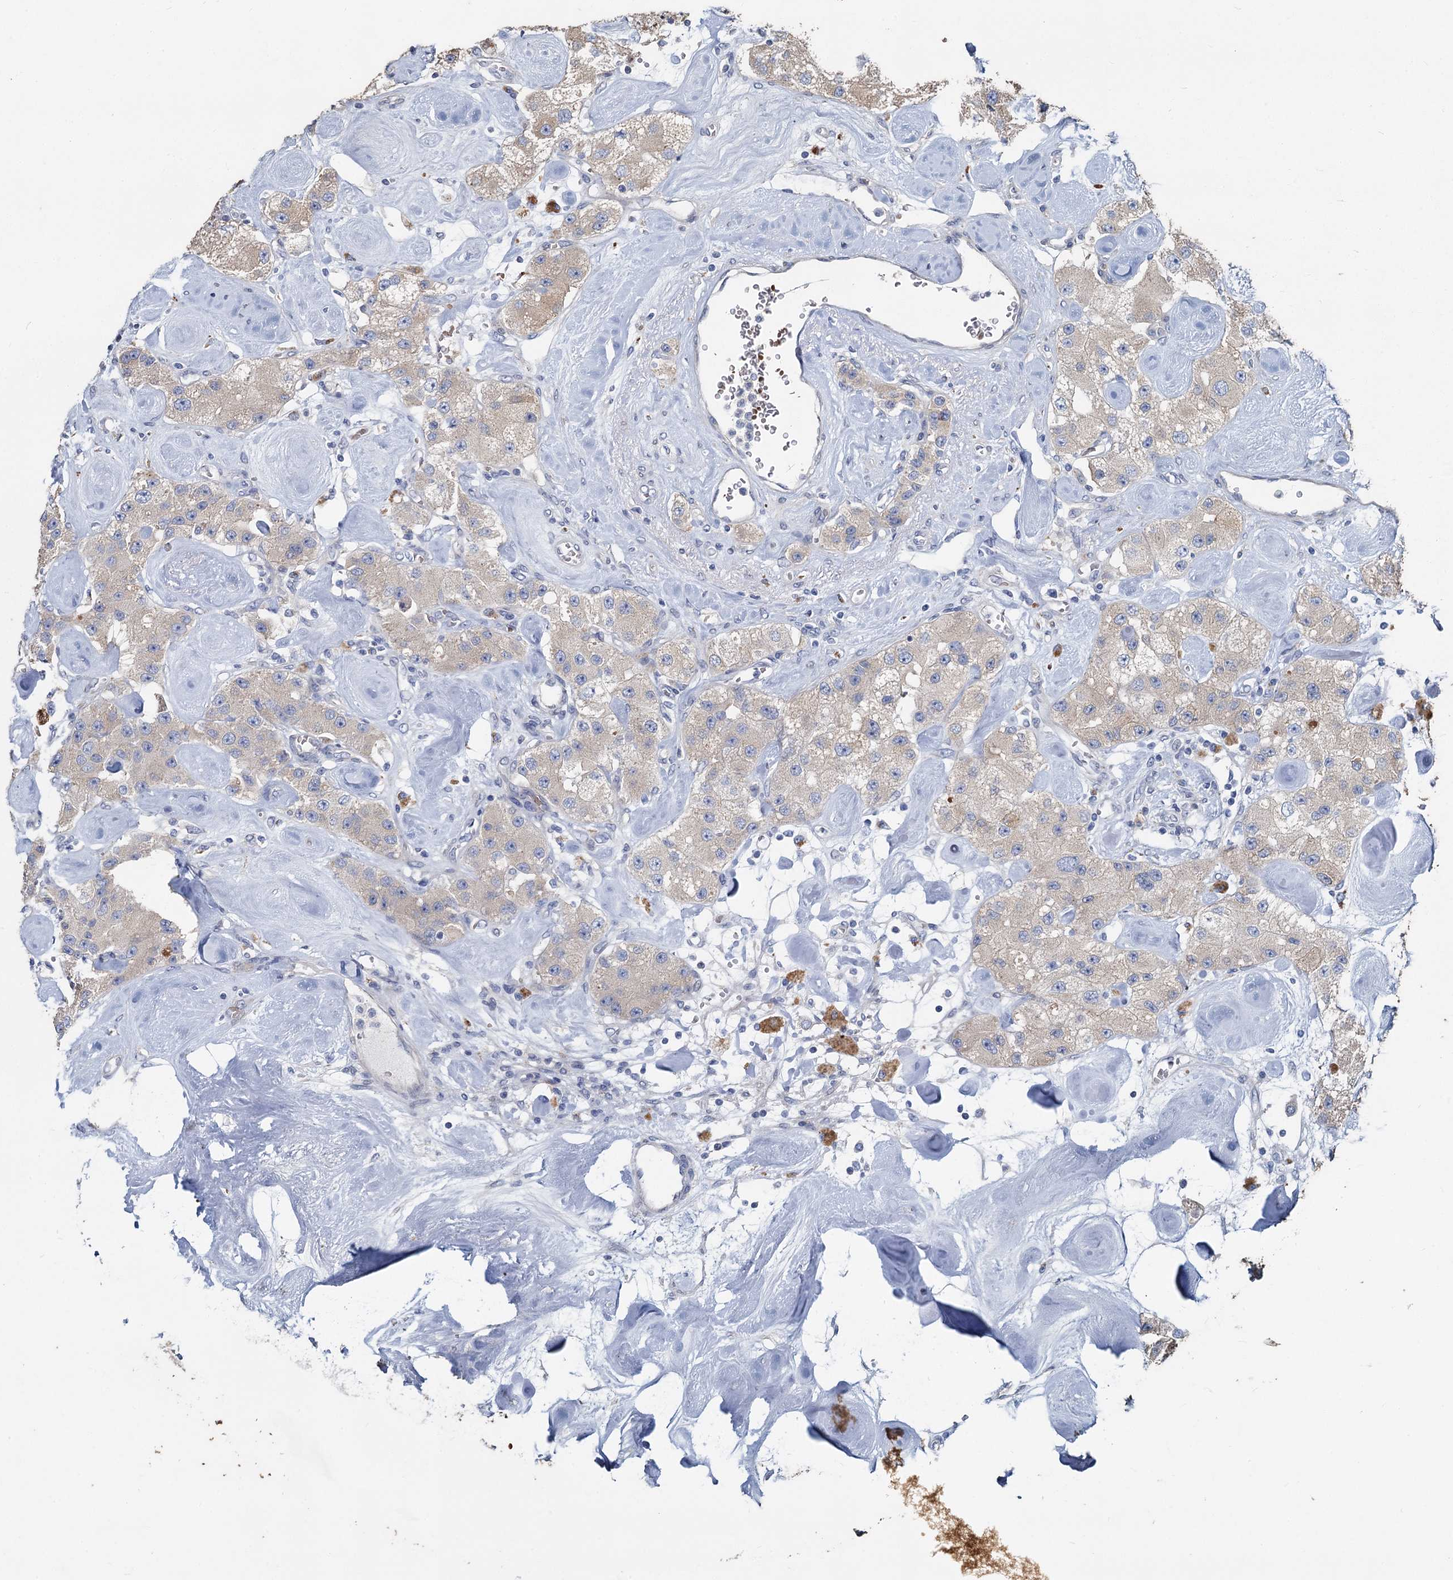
{"staining": {"intensity": "negative", "quantity": "none", "location": "none"}, "tissue": "carcinoid", "cell_type": "Tumor cells", "image_type": "cancer", "snomed": [{"axis": "morphology", "description": "Carcinoid, malignant, NOS"}, {"axis": "topography", "description": "Pancreas"}], "caption": "Immunohistochemical staining of human carcinoid demonstrates no significant staining in tumor cells.", "gene": "TCTN2", "patient": {"sex": "male", "age": 41}}